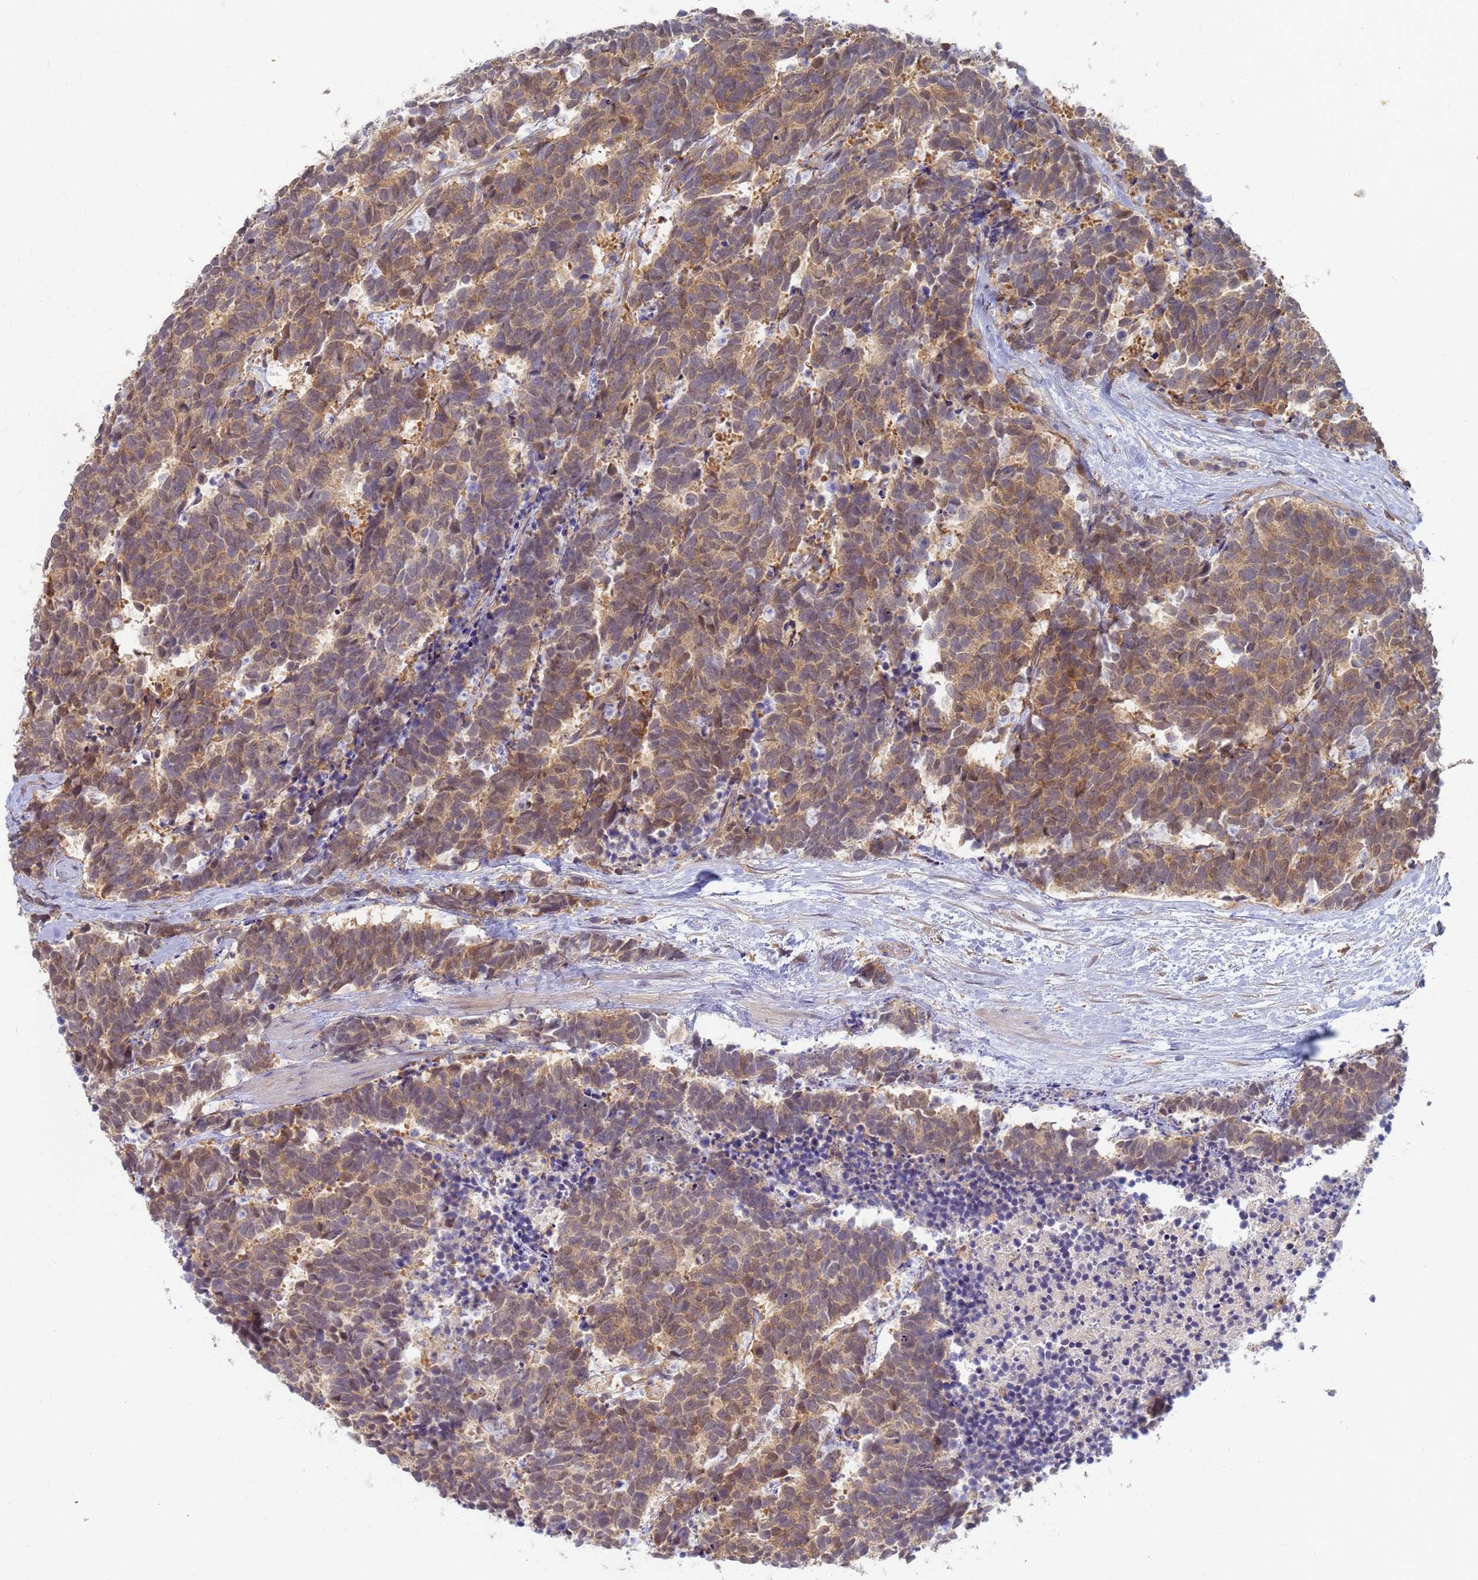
{"staining": {"intensity": "weak", "quantity": ">75%", "location": "cytoplasmic/membranous,nuclear"}, "tissue": "carcinoid", "cell_type": "Tumor cells", "image_type": "cancer", "snomed": [{"axis": "morphology", "description": "Carcinoma, NOS"}, {"axis": "morphology", "description": "Carcinoid, malignant, NOS"}, {"axis": "topography", "description": "Prostate"}], "caption": "This is an image of immunohistochemistry (IHC) staining of malignant carcinoid, which shows weak expression in the cytoplasmic/membranous and nuclear of tumor cells.", "gene": "SHARPIN", "patient": {"sex": "male", "age": 57}}